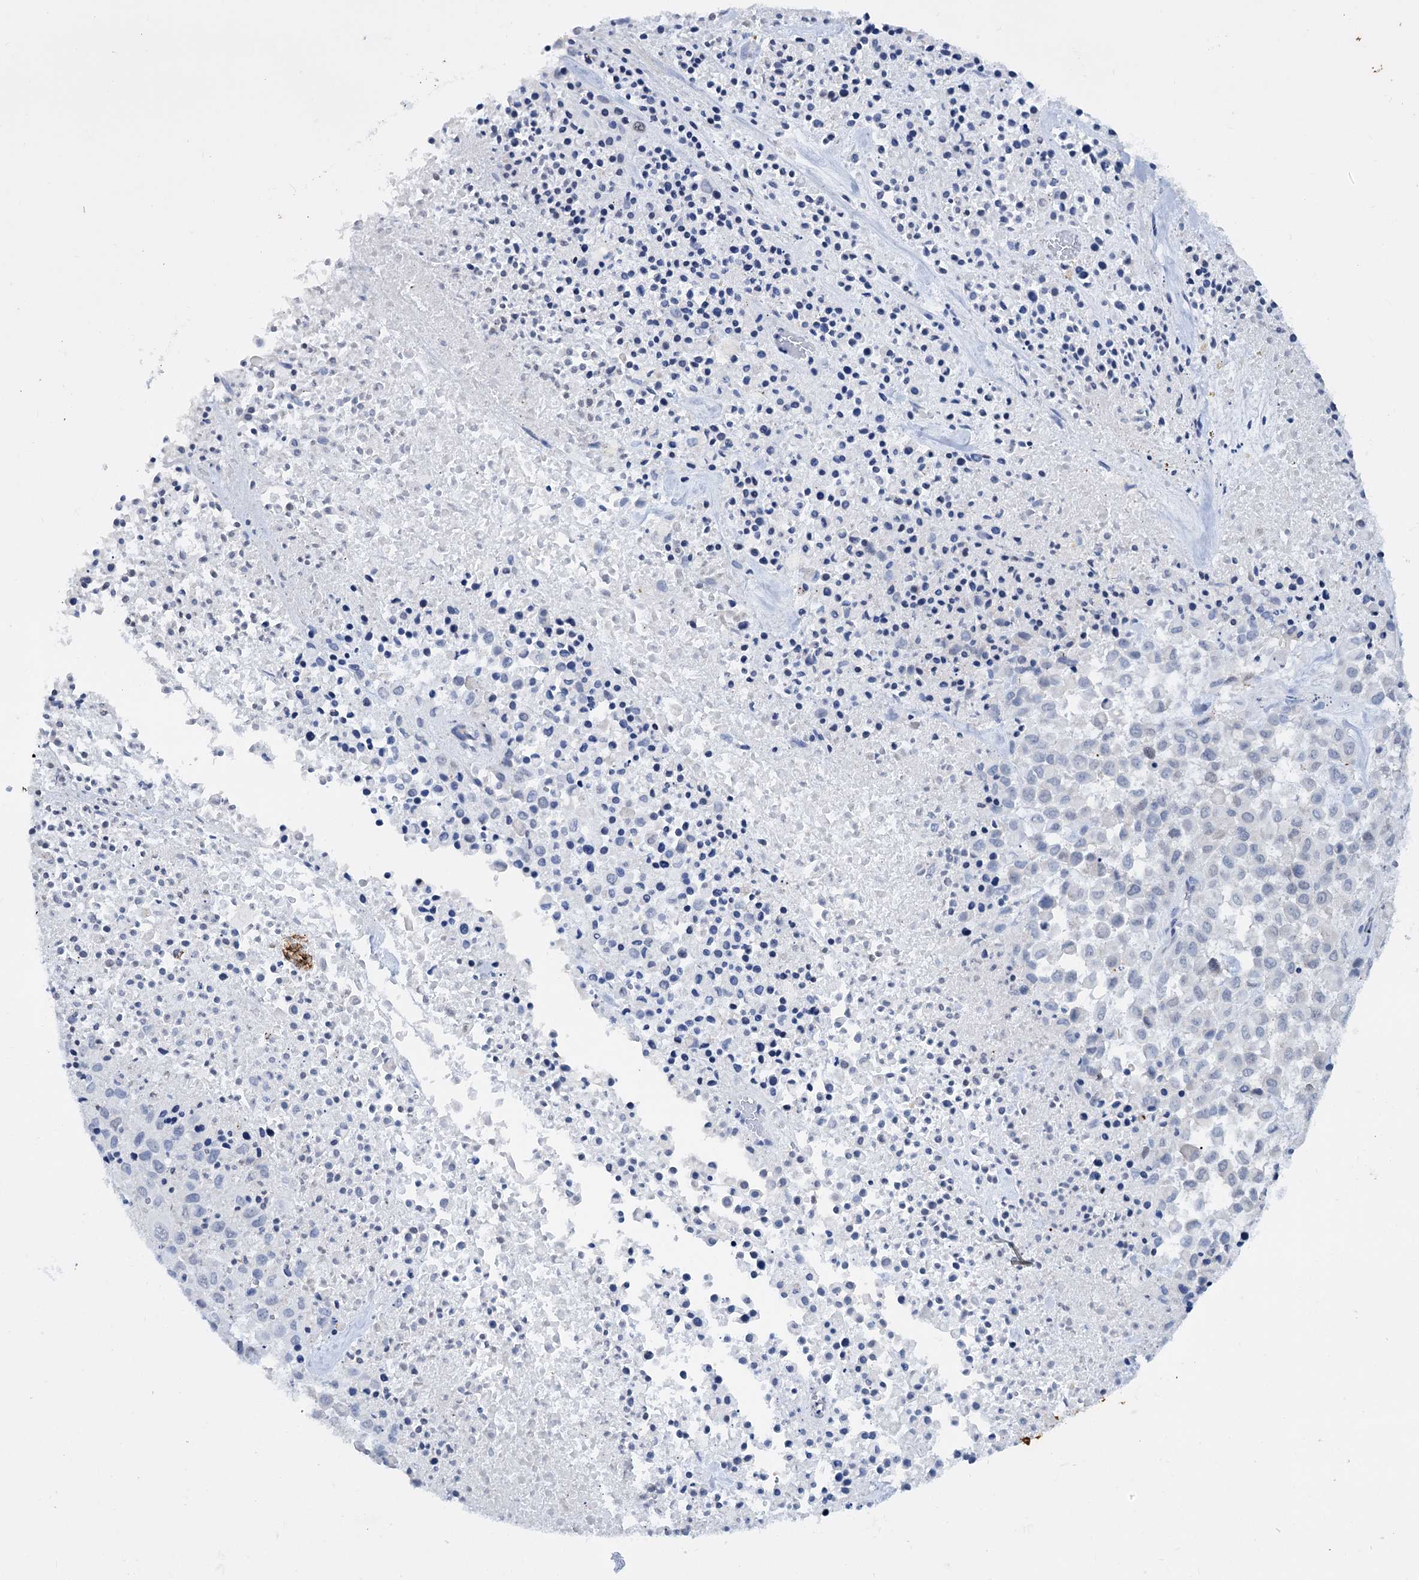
{"staining": {"intensity": "negative", "quantity": "none", "location": "none"}, "tissue": "melanoma", "cell_type": "Tumor cells", "image_type": "cancer", "snomed": [{"axis": "morphology", "description": "Malignant melanoma, Metastatic site"}, {"axis": "topography", "description": "Skin"}], "caption": "Immunohistochemistry (IHC) micrograph of neoplastic tissue: malignant melanoma (metastatic site) stained with DAB (3,3'-diaminobenzidine) shows no significant protein expression in tumor cells.", "gene": "FAAP20", "patient": {"sex": "female", "age": 81}}